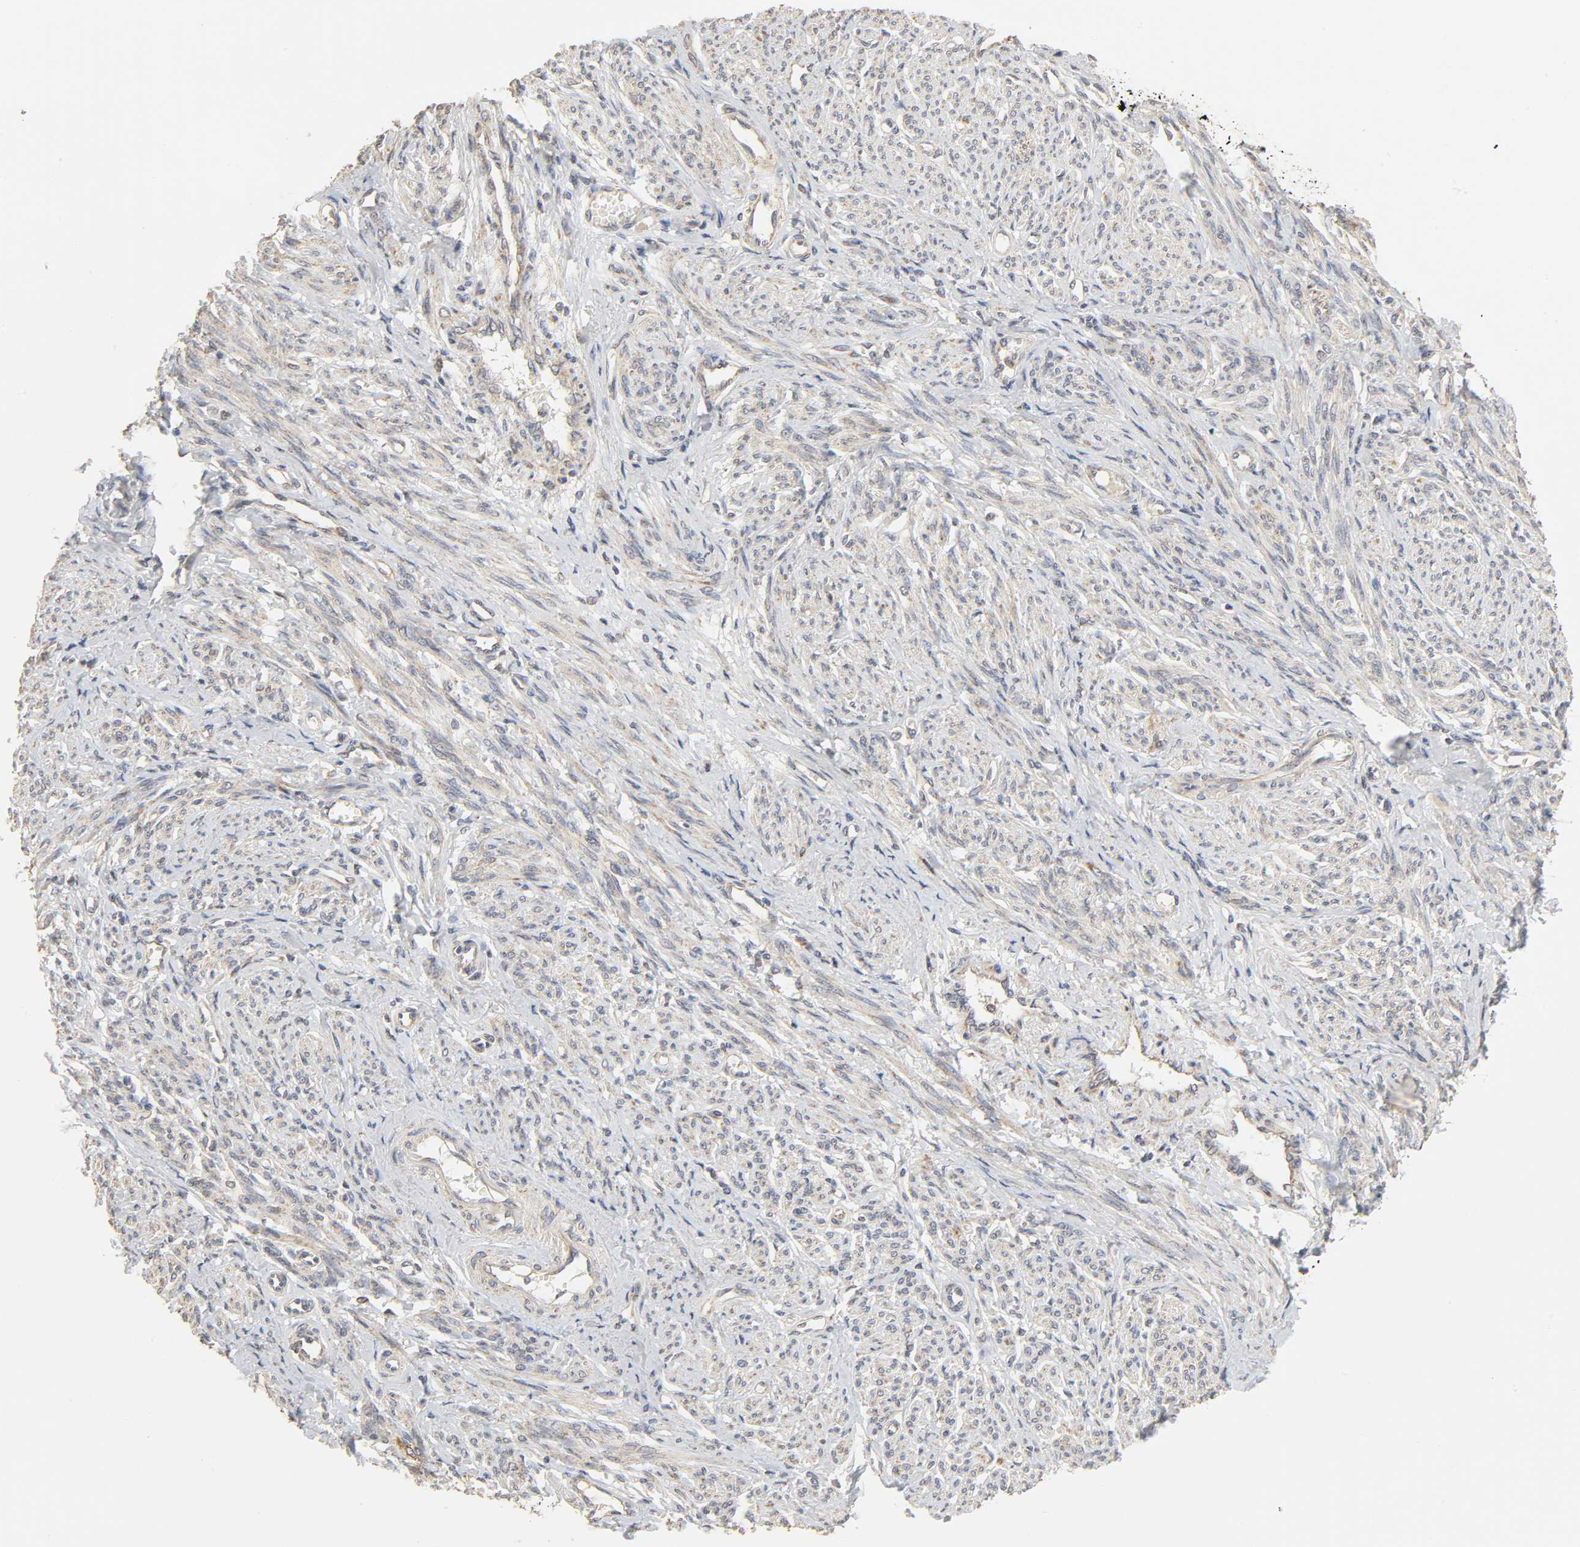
{"staining": {"intensity": "weak", "quantity": "25%-75%", "location": "cytoplasmic/membranous"}, "tissue": "smooth muscle", "cell_type": "Smooth muscle cells", "image_type": "normal", "snomed": [{"axis": "morphology", "description": "Normal tissue, NOS"}, {"axis": "topography", "description": "Smooth muscle"}], "caption": "Immunohistochemical staining of unremarkable human smooth muscle displays low levels of weak cytoplasmic/membranous positivity in about 25%-75% of smooth muscle cells.", "gene": "CLEC4E", "patient": {"sex": "female", "age": 65}}